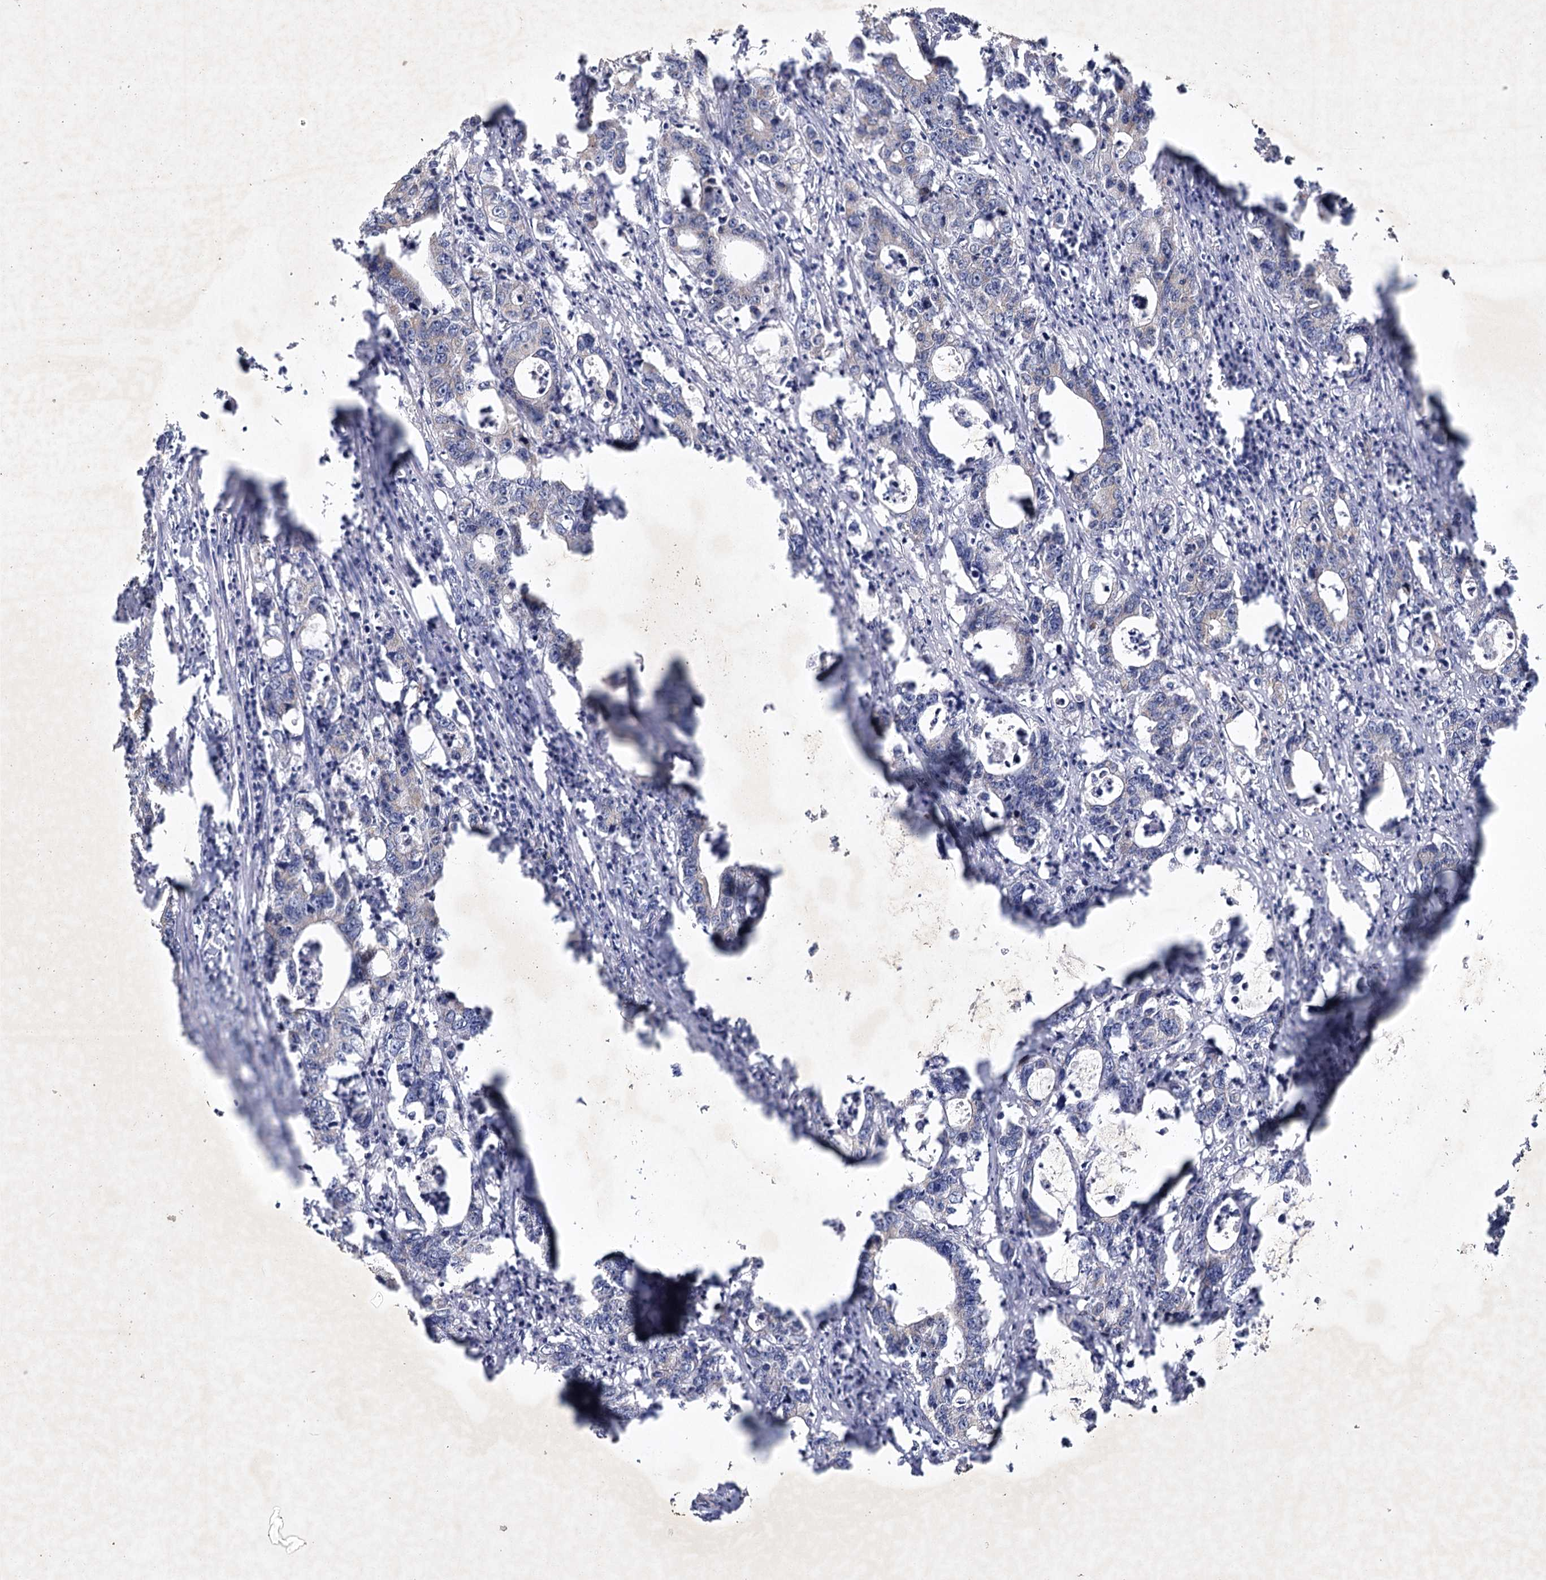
{"staining": {"intensity": "negative", "quantity": "none", "location": "none"}, "tissue": "colorectal cancer", "cell_type": "Tumor cells", "image_type": "cancer", "snomed": [{"axis": "morphology", "description": "Adenocarcinoma, NOS"}, {"axis": "topography", "description": "Colon"}], "caption": "Colorectal adenocarcinoma was stained to show a protein in brown. There is no significant staining in tumor cells. Nuclei are stained in blue.", "gene": "MRPL44", "patient": {"sex": "female", "age": 75}}